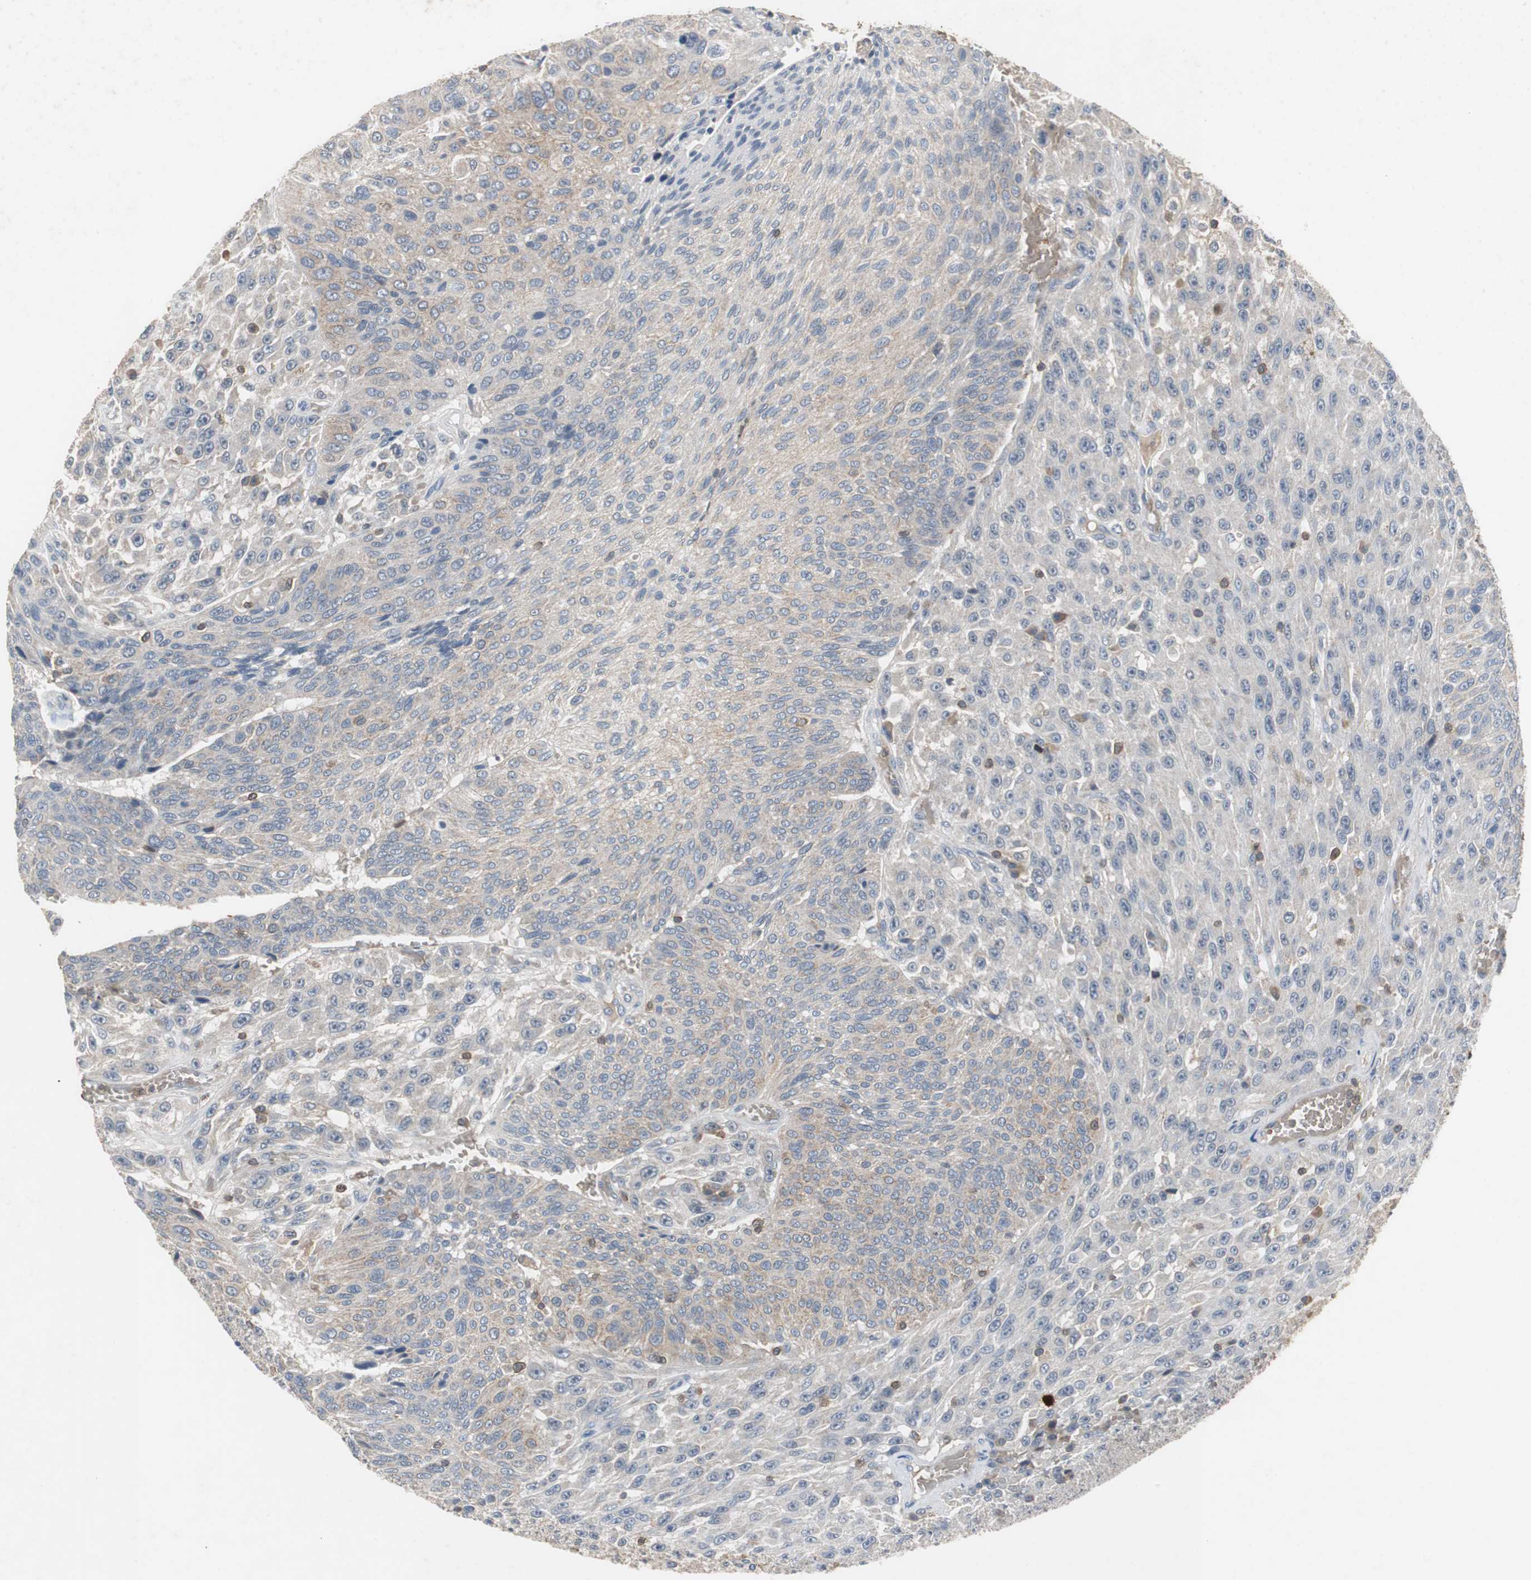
{"staining": {"intensity": "weak", "quantity": "25%-75%", "location": "cytoplasmic/membranous"}, "tissue": "urothelial cancer", "cell_type": "Tumor cells", "image_type": "cancer", "snomed": [{"axis": "morphology", "description": "Urothelial carcinoma, High grade"}, {"axis": "topography", "description": "Urinary bladder"}], "caption": "Urothelial cancer stained with a brown dye exhibits weak cytoplasmic/membranous positive positivity in approximately 25%-75% of tumor cells.", "gene": "CALB2", "patient": {"sex": "male", "age": 66}}